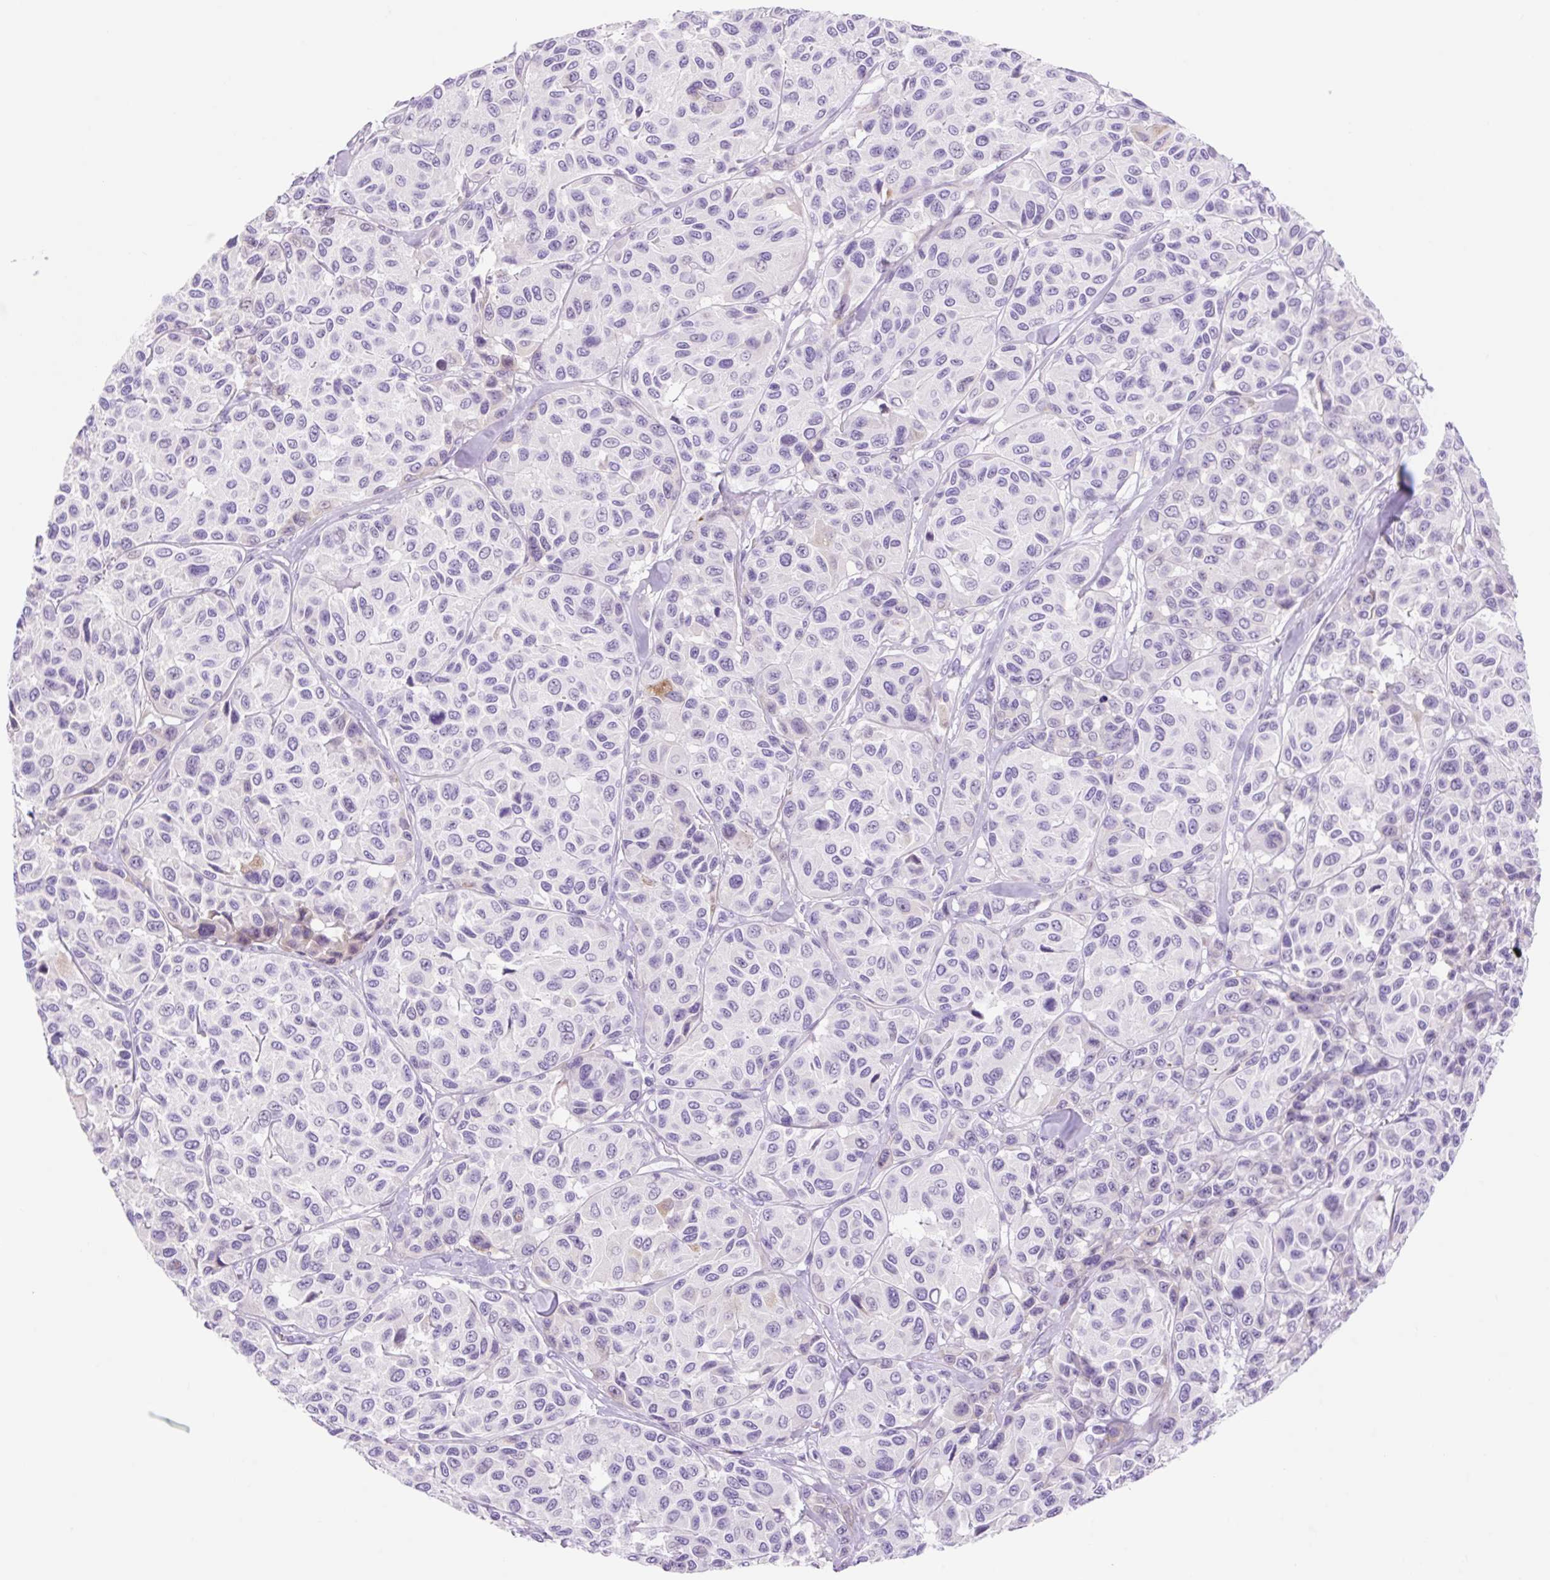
{"staining": {"intensity": "negative", "quantity": "none", "location": "none"}, "tissue": "melanoma", "cell_type": "Tumor cells", "image_type": "cancer", "snomed": [{"axis": "morphology", "description": "Malignant melanoma, NOS"}, {"axis": "topography", "description": "Skin"}], "caption": "This histopathology image is of melanoma stained with immunohistochemistry (IHC) to label a protein in brown with the nuclei are counter-stained blue. There is no staining in tumor cells.", "gene": "ZNF121", "patient": {"sex": "female", "age": 66}}